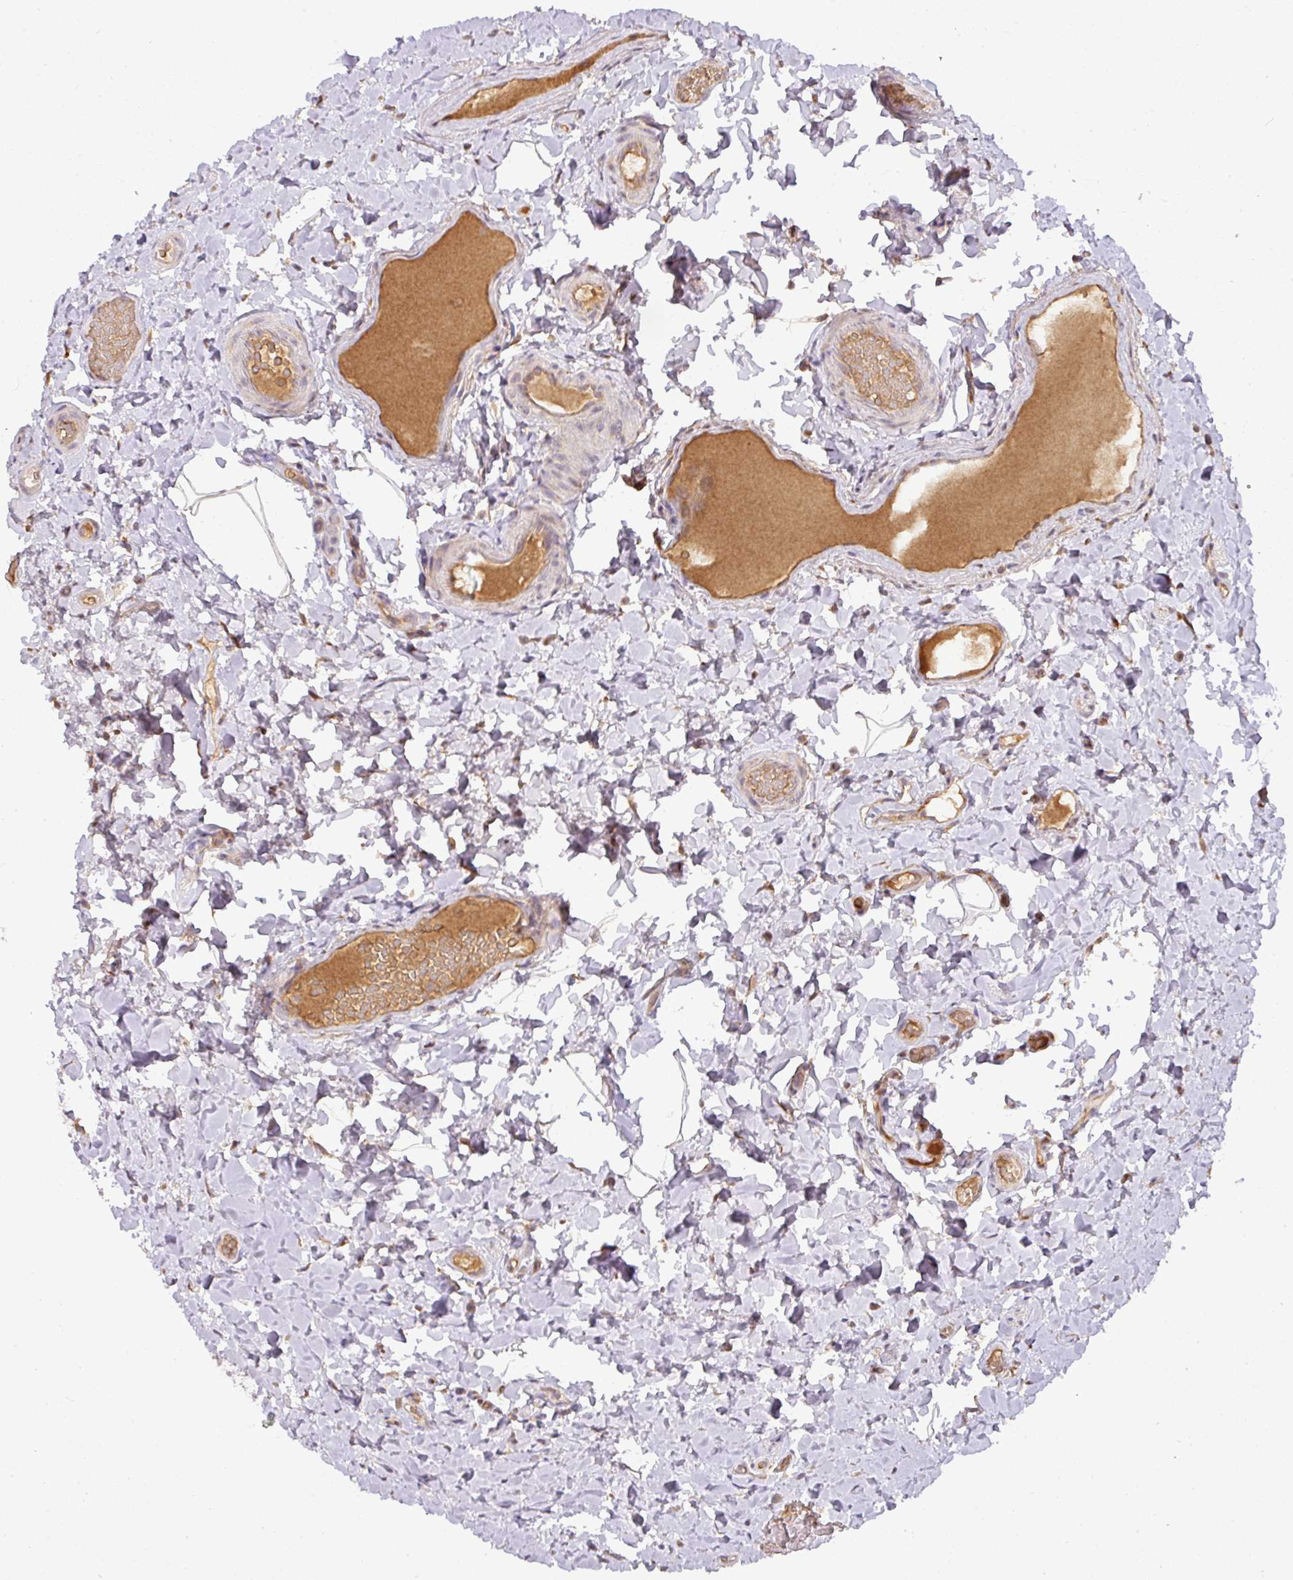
{"staining": {"intensity": "moderate", "quantity": ">75%", "location": "cytoplasmic/membranous"}, "tissue": "colon", "cell_type": "Endothelial cells", "image_type": "normal", "snomed": [{"axis": "morphology", "description": "Normal tissue, NOS"}, {"axis": "topography", "description": "Colon"}], "caption": "DAB immunohistochemical staining of benign colon exhibits moderate cytoplasmic/membranous protein positivity in approximately >75% of endothelial cells.", "gene": "GALP", "patient": {"sex": "male", "age": 46}}